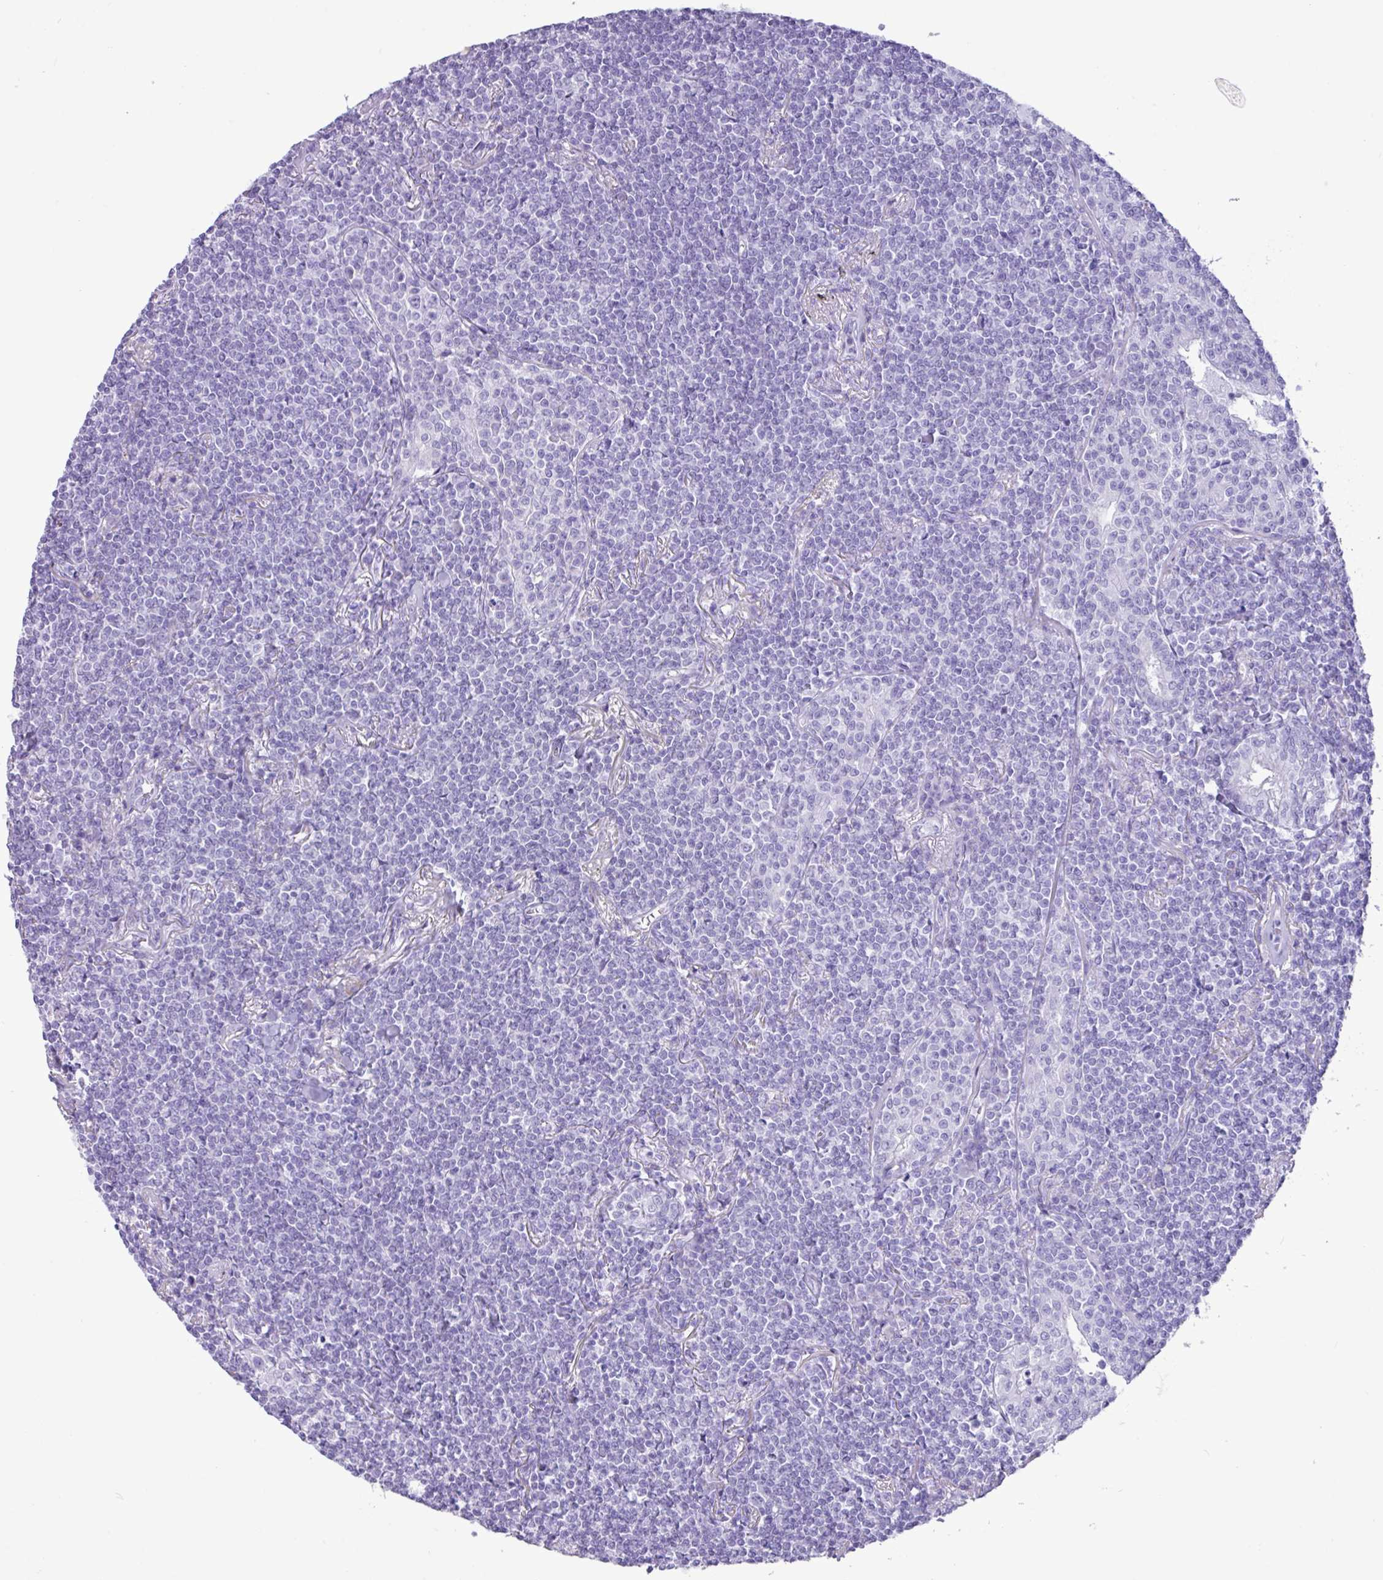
{"staining": {"intensity": "negative", "quantity": "none", "location": "none"}, "tissue": "lymphoma", "cell_type": "Tumor cells", "image_type": "cancer", "snomed": [{"axis": "morphology", "description": "Malignant lymphoma, non-Hodgkin's type, Low grade"}, {"axis": "topography", "description": "Lung"}], "caption": "Immunohistochemistry (IHC) of human lymphoma reveals no staining in tumor cells.", "gene": "CKMT2", "patient": {"sex": "female", "age": 71}}